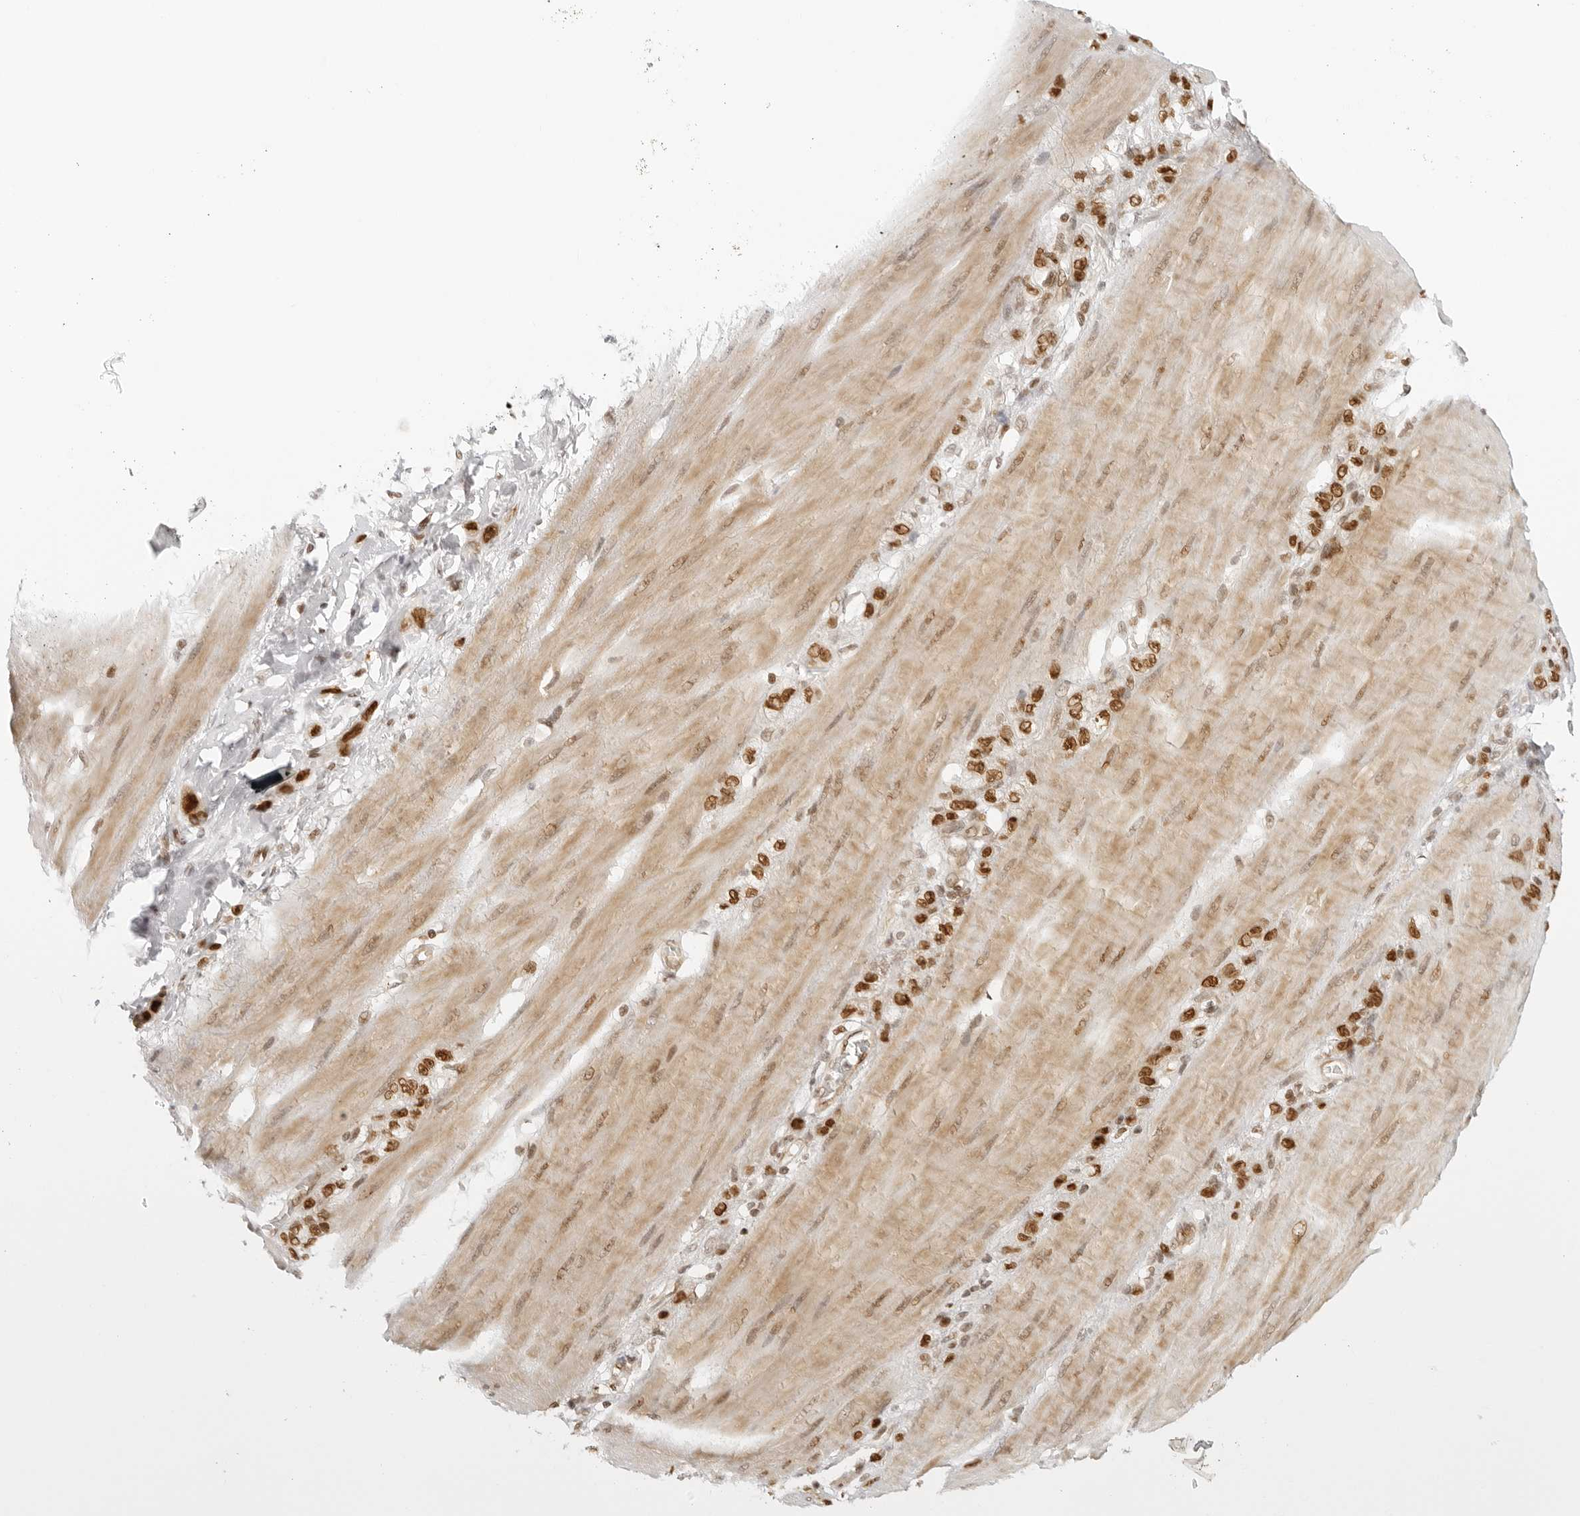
{"staining": {"intensity": "moderate", "quantity": ">75%", "location": "nuclear"}, "tissue": "stomach cancer", "cell_type": "Tumor cells", "image_type": "cancer", "snomed": [{"axis": "morphology", "description": "Adenocarcinoma, NOS"}, {"axis": "topography", "description": "Stomach"}], "caption": "The histopathology image exhibits immunohistochemical staining of adenocarcinoma (stomach). There is moderate nuclear expression is present in about >75% of tumor cells.", "gene": "RCC1", "patient": {"sex": "male", "age": 82}}